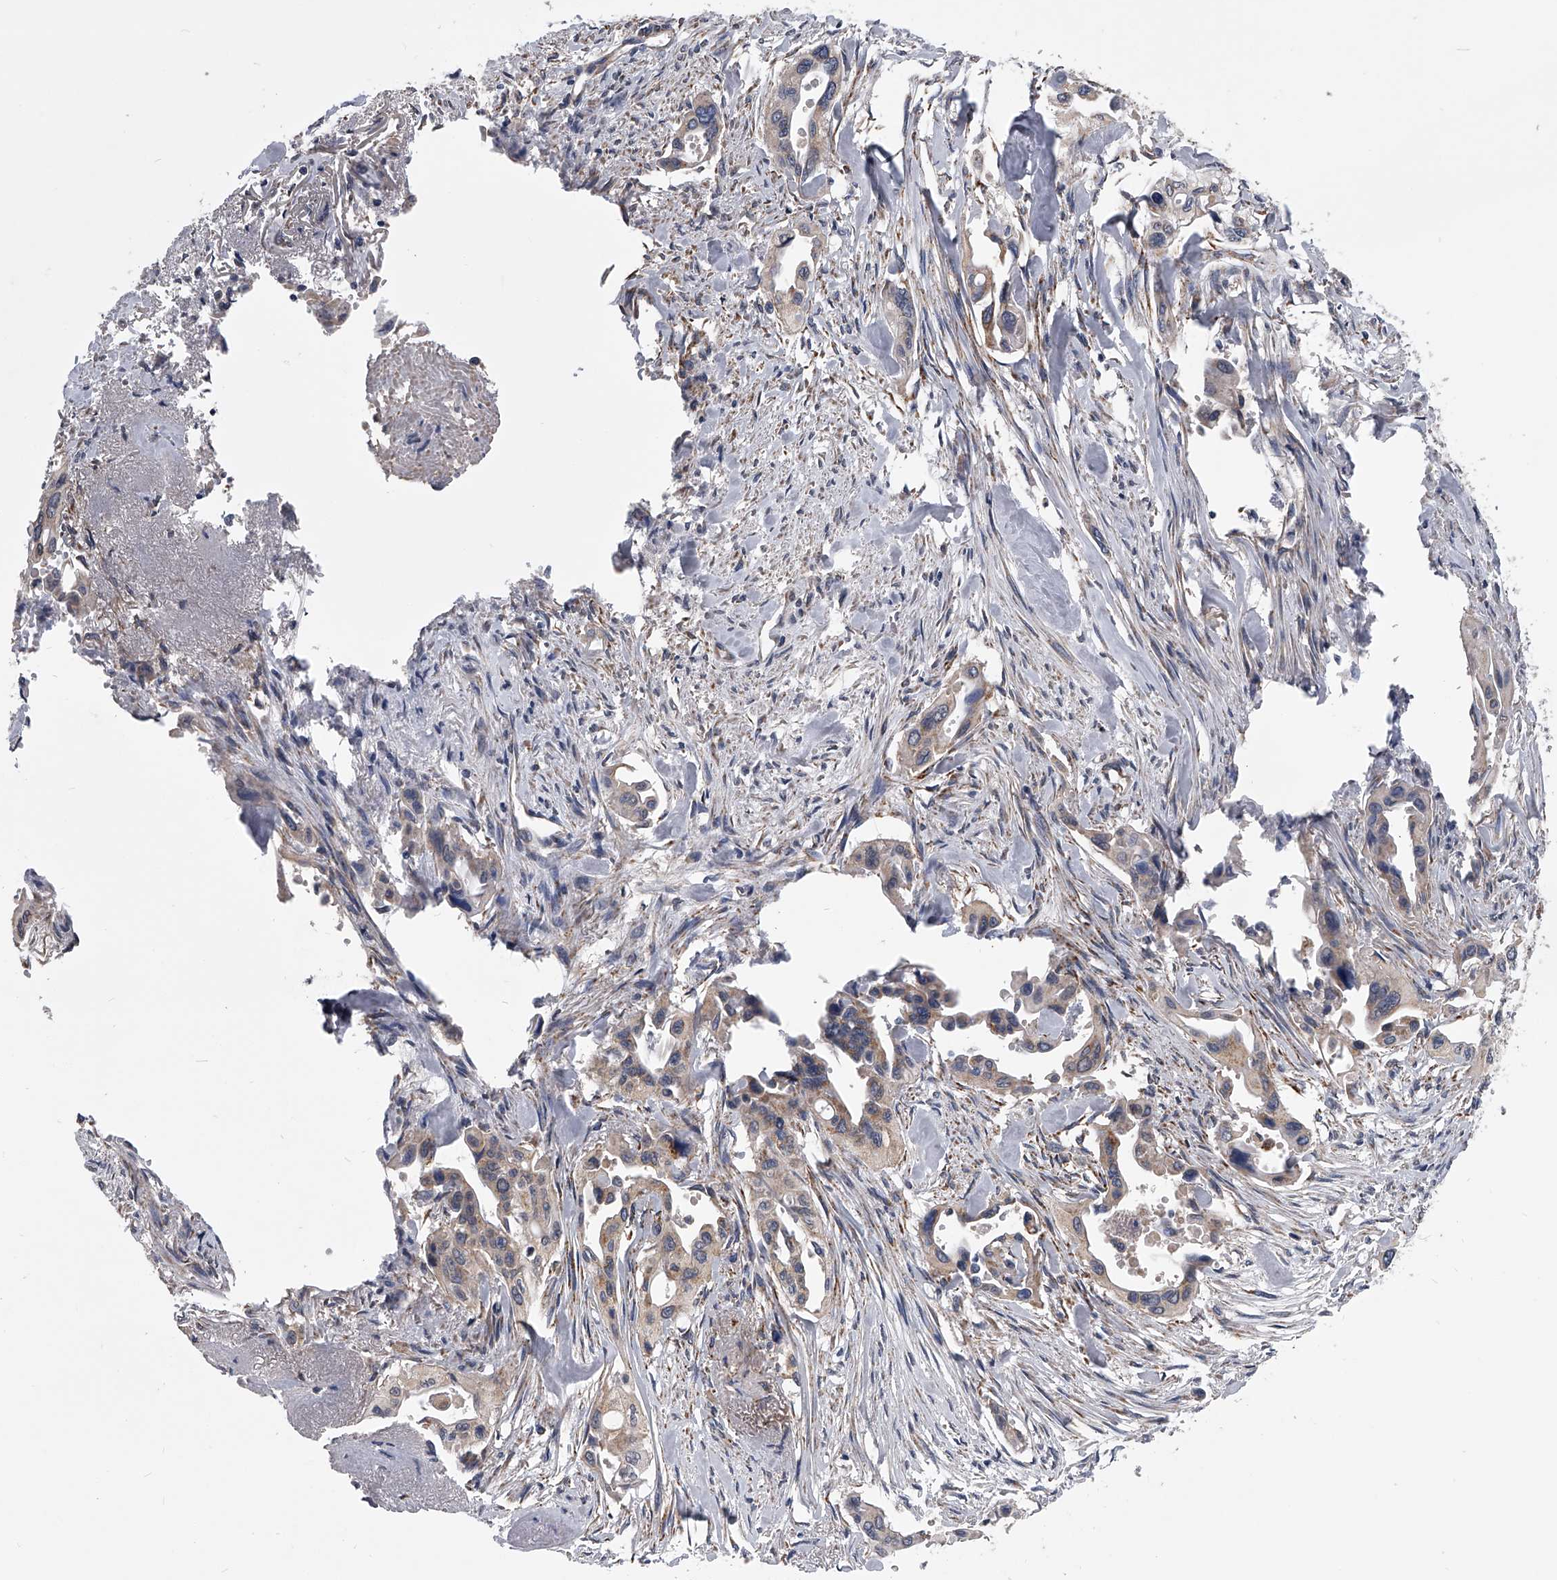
{"staining": {"intensity": "weak", "quantity": ">75%", "location": "cytoplasmic/membranous"}, "tissue": "pancreatic cancer", "cell_type": "Tumor cells", "image_type": "cancer", "snomed": [{"axis": "morphology", "description": "Adenocarcinoma, NOS"}, {"axis": "topography", "description": "Pancreas"}], "caption": "Pancreatic adenocarcinoma tissue reveals weak cytoplasmic/membranous positivity in about >75% of tumor cells, visualized by immunohistochemistry.", "gene": "OAT", "patient": {"sex": "male", "age": 77}}